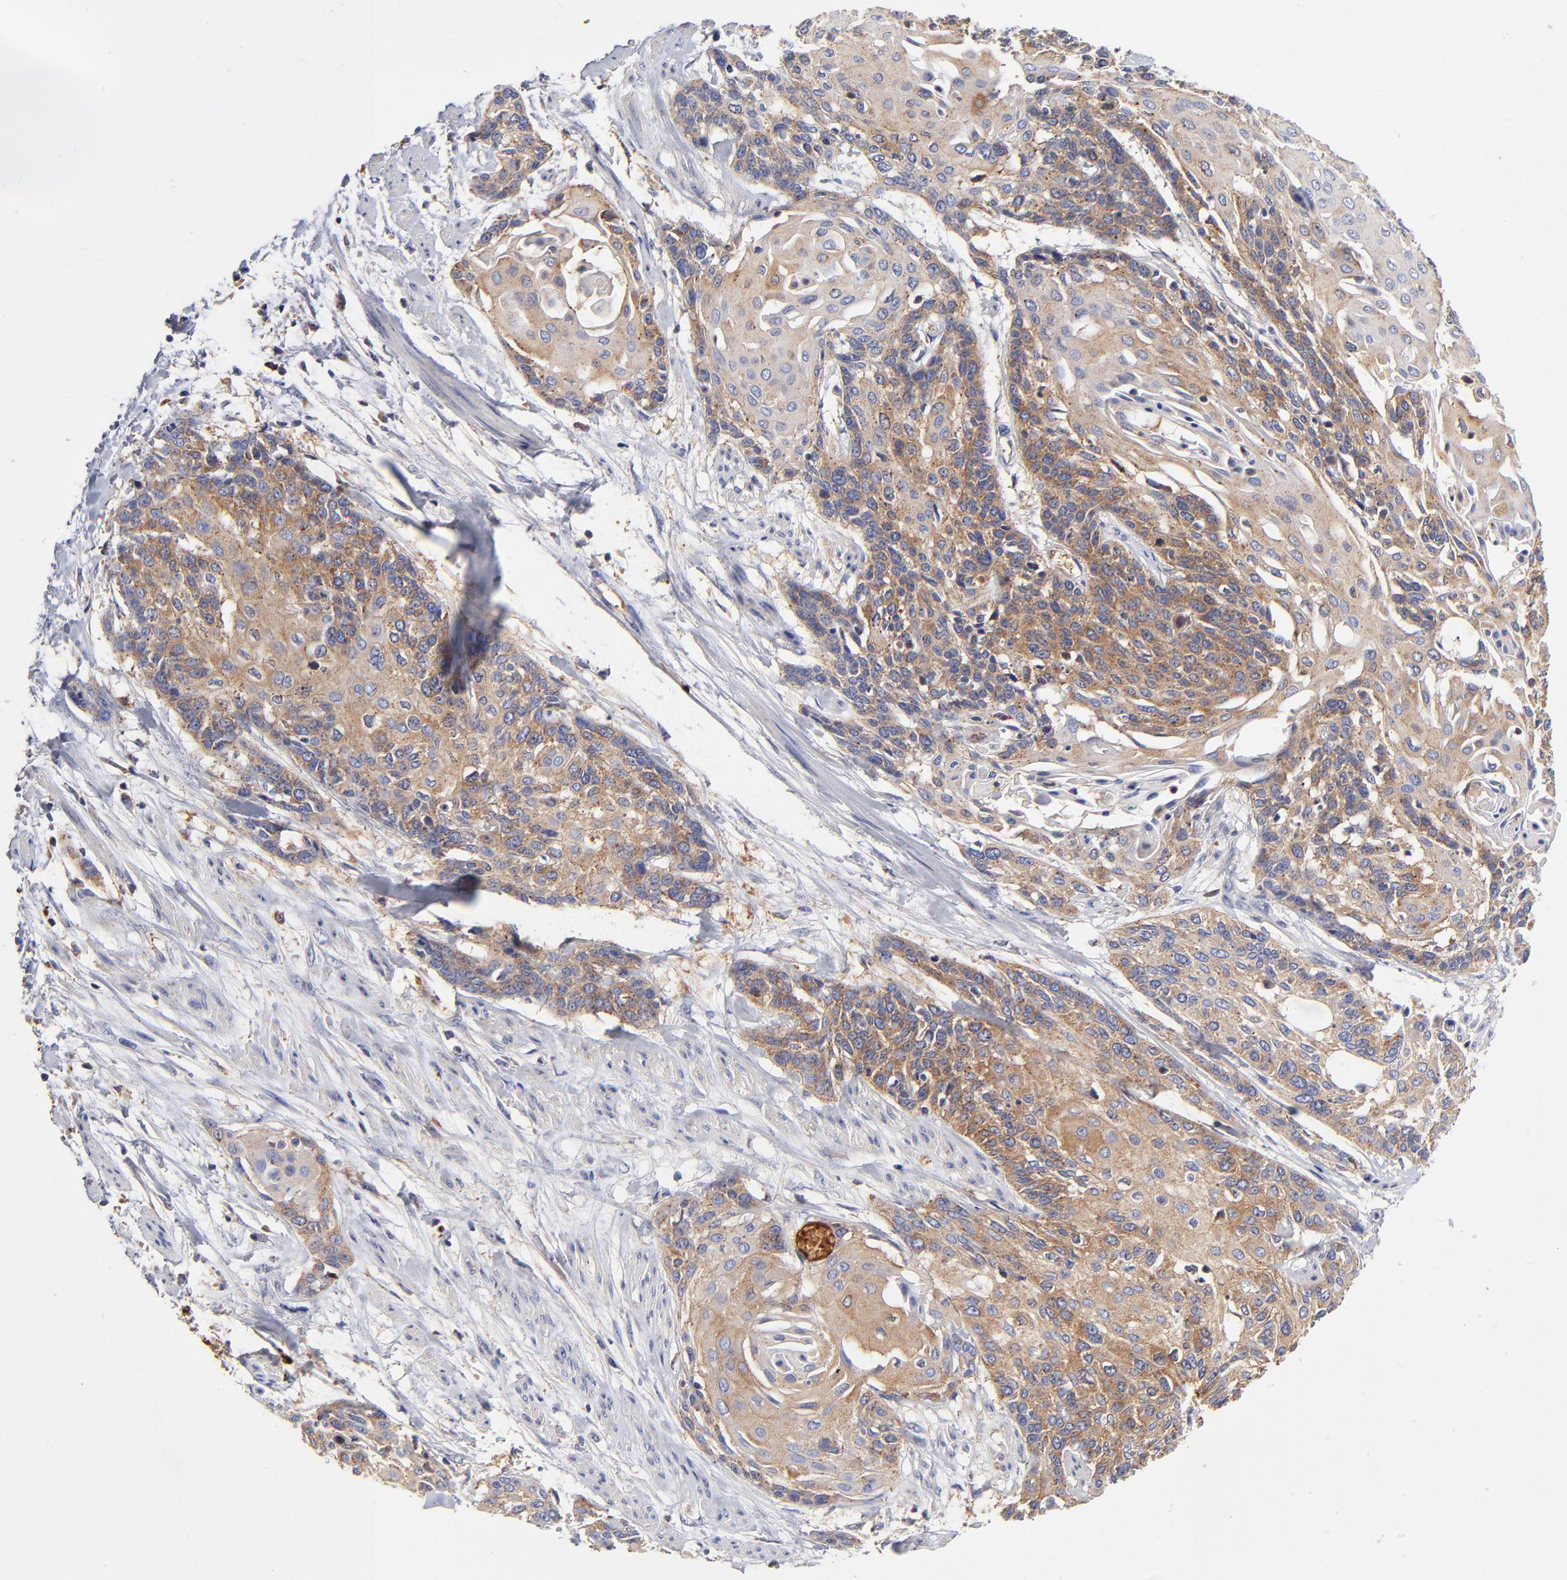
{"staining": {"intensity": "moderate", "quantity": ">75%", "location": "cytoplasmic/membranous"}, "tissue": "cervical cancer", "cell_type": "Tumor cells", "image_type": "cancer", "snomed": [{"axis": "morphology", "description": "Squamous cell carcinoma, NOS"}, {"axis": "topography", "description": "Cervix"}], "caption": "Brown immunohistochemical staining in squamous cell carcinoma (cervical) demonstrates moderate cytoplasmic/membranous positivity in approximately >75% of tumor cells.", "gene": "CD2AP", "patient": {"sex": "female", "age": 57}}